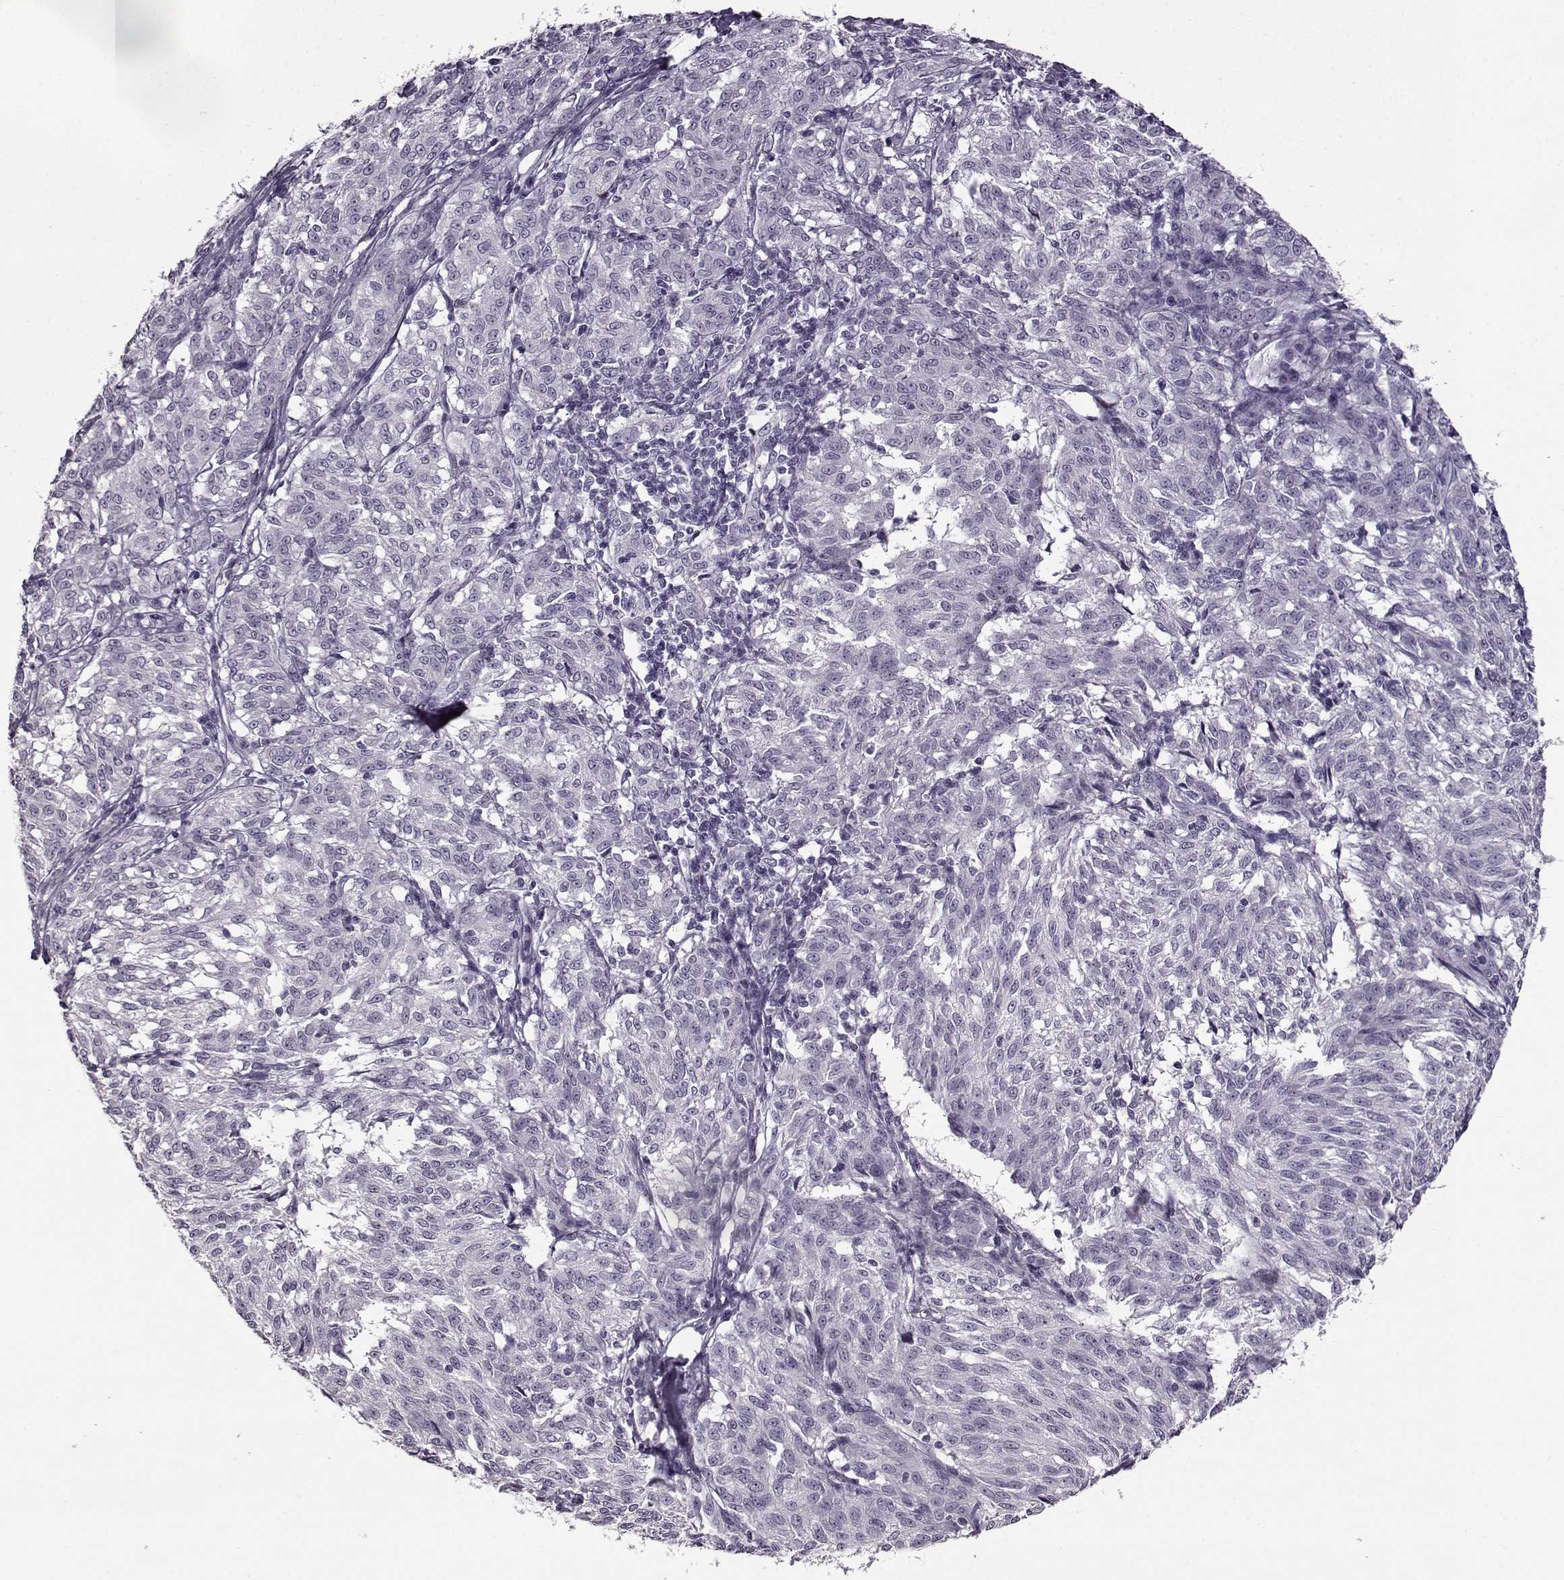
{"staining": {"intensity": "negative", "quantity": "none", "location": "none"}, "tissue": "melanoma", "cell_type": "Tumor cells", "image_type": "cancer", "snomed": [{"axis": "morphology", "description": "Malignant melanoma, NOS"}, {"axis": "topography", "description": "Skin"}], "caption": "This is a micrograph of immunohistochemistry (IHC) staining of melanoma, which shows no expression in tumor cells.", "gene": "FSHB", "patient": {"sex": "female", "age": 72}}